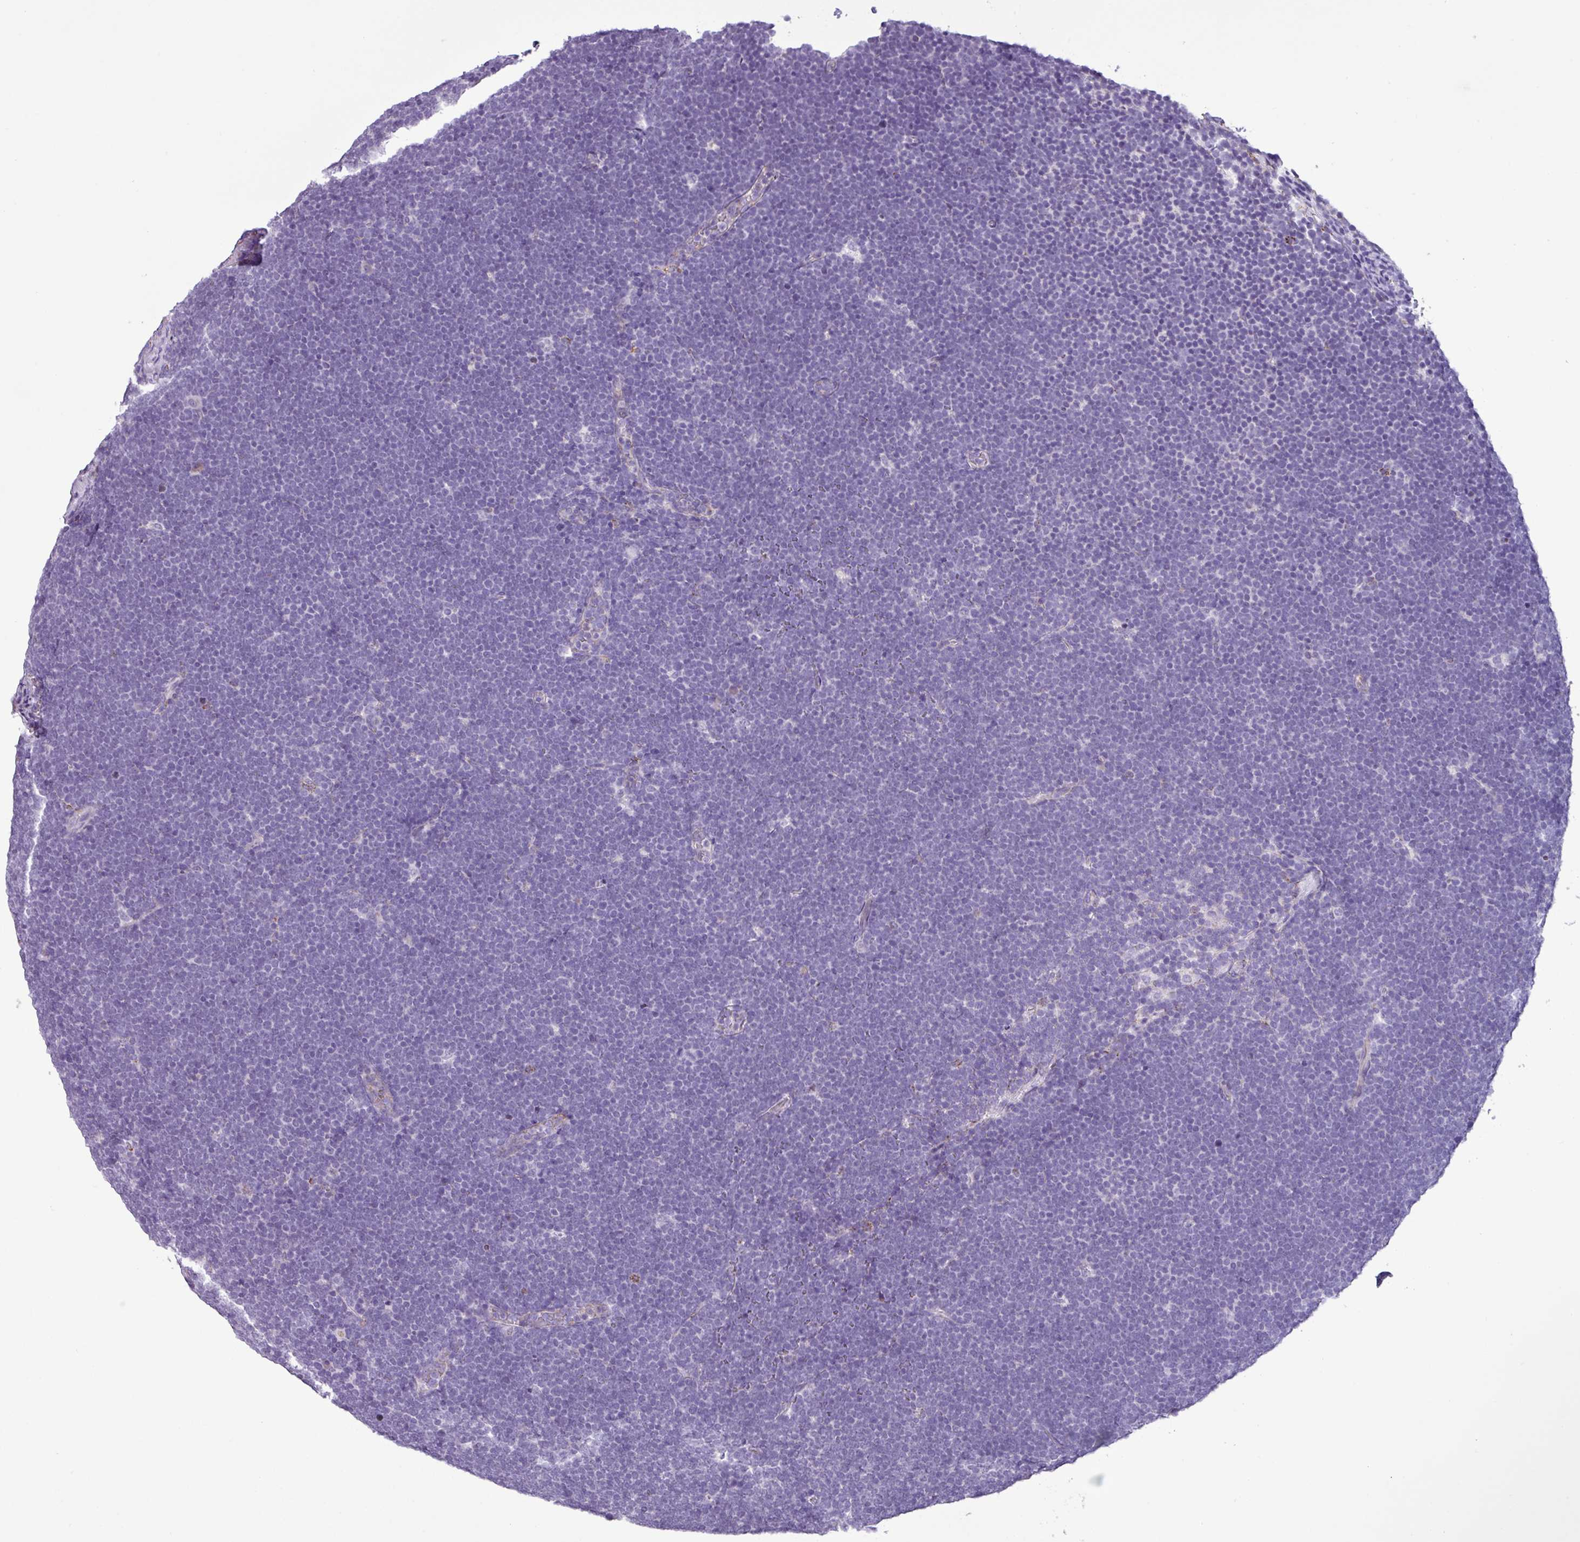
{"staining": {"intensity": "negative", "quantity": "none", "location": "none"}, "tissue": "lymphoma", "cell_type": "Tumor cells", "image_type": "cancer", "snomed": [{"axis": "morphology", "description": "Malignant lymphoma, non-Hodgkin's type, High grade"}, {"axis": "topography", "description": "Lymph node"}], "caption": "A histopathology image of lymphoma stained for a protein demonstrates no brown staining in tumor cells. Nuclei are stained in blue.", "gene": "ZNF667", "patient": {"sex": "male", "age": 13}}